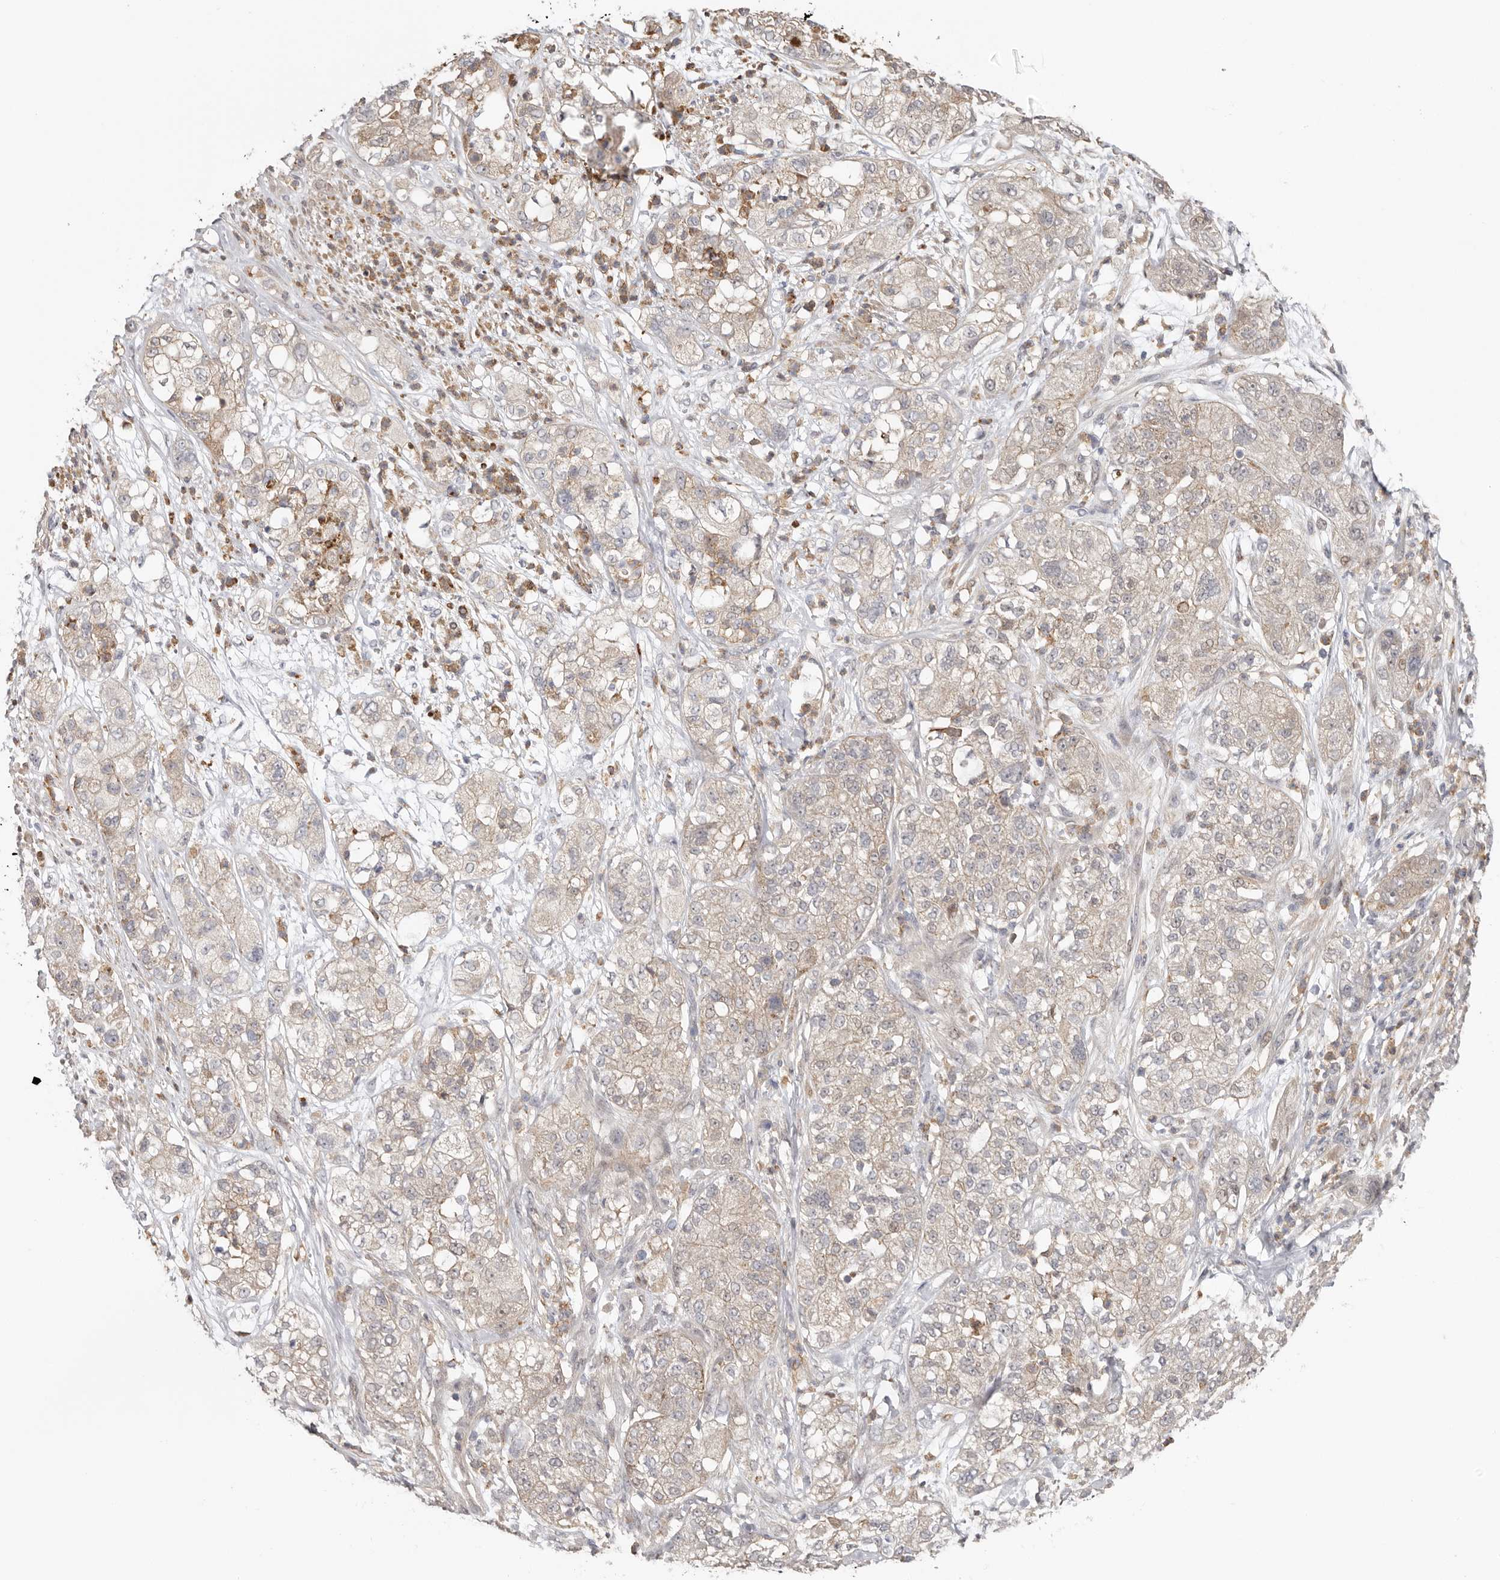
{"staining": {"intensity": "weak", "quantity": "<25%", "location": "cytoplasmic/membranous"}, "tissue": "pancreatic cancer", "cell_type": "Tumor cells", "image_type": "cancer", "snomed": [{"axis": "morphology", "description": "Adenocarcinoma, NOS"}, {"axis": "topography", "description": "Pancreas"}], "caption": "High magnification brightfield microscopy of adenocarcinoma (pancreatic) stained with DAB (brown) and counterstained with hematoxylin (blue): tumor cells show no significant expression.", "gene": "MSRB2", "patient": {"sex": "female", "age": 78}}